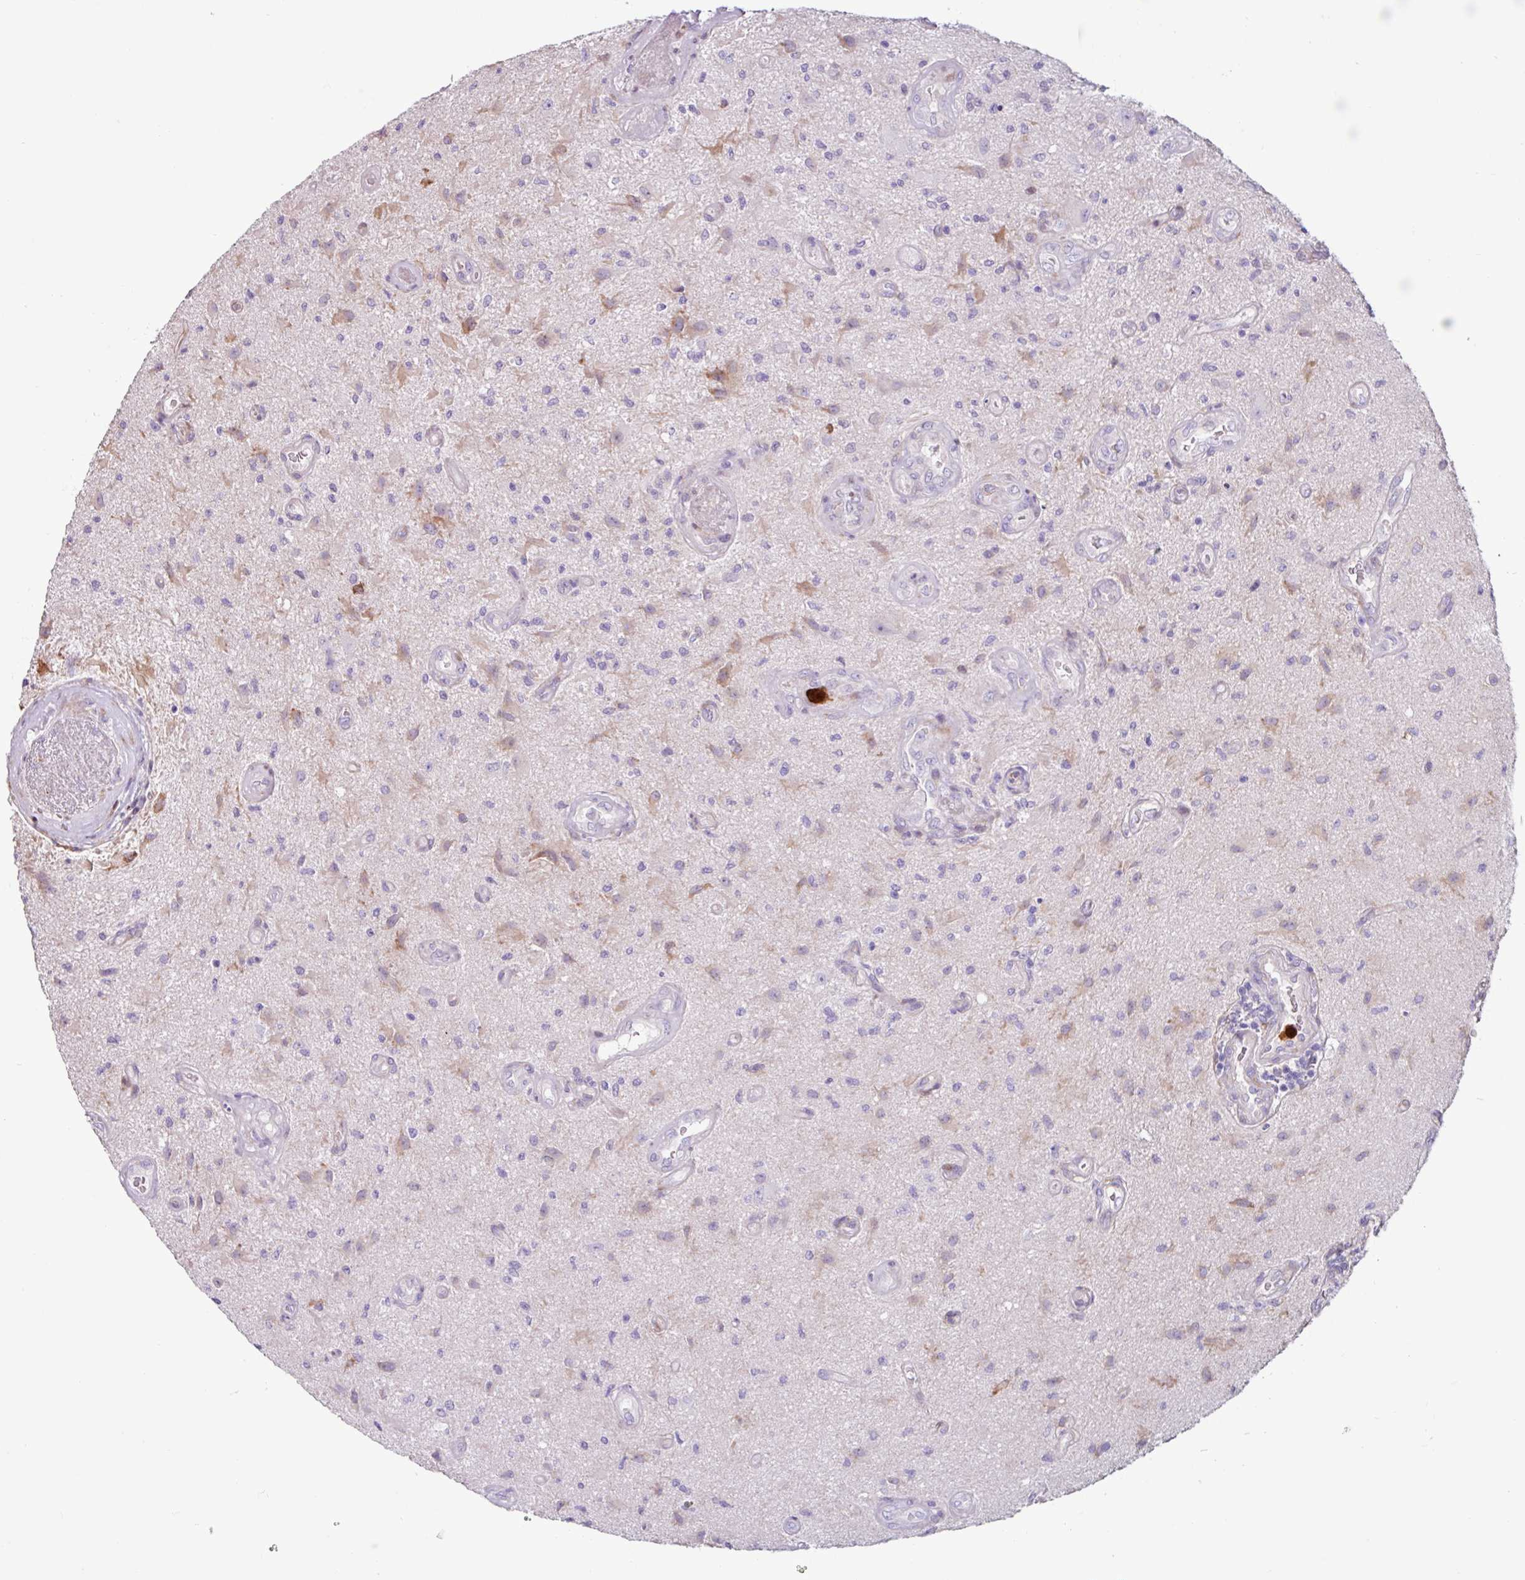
{"staining": {"intensity": "weak", "quantity": "<25%", "location": "cytoplasmic/membranous,nuclear"}, "tissue": "glioma", "cell_type": "Tumor cells", "image_type": "cancer", "snomed": [{"axis": "morphology", "description": "Glioma, malignant, High grade"}, {"axis": "topography", "description": "Brain"}], "caption": "Glioma was stained to show a protein in brown. There is no significant expression in tumor cells.", "gene": "PPP1R35", "patient": {"sex": "male", "age": 67}}